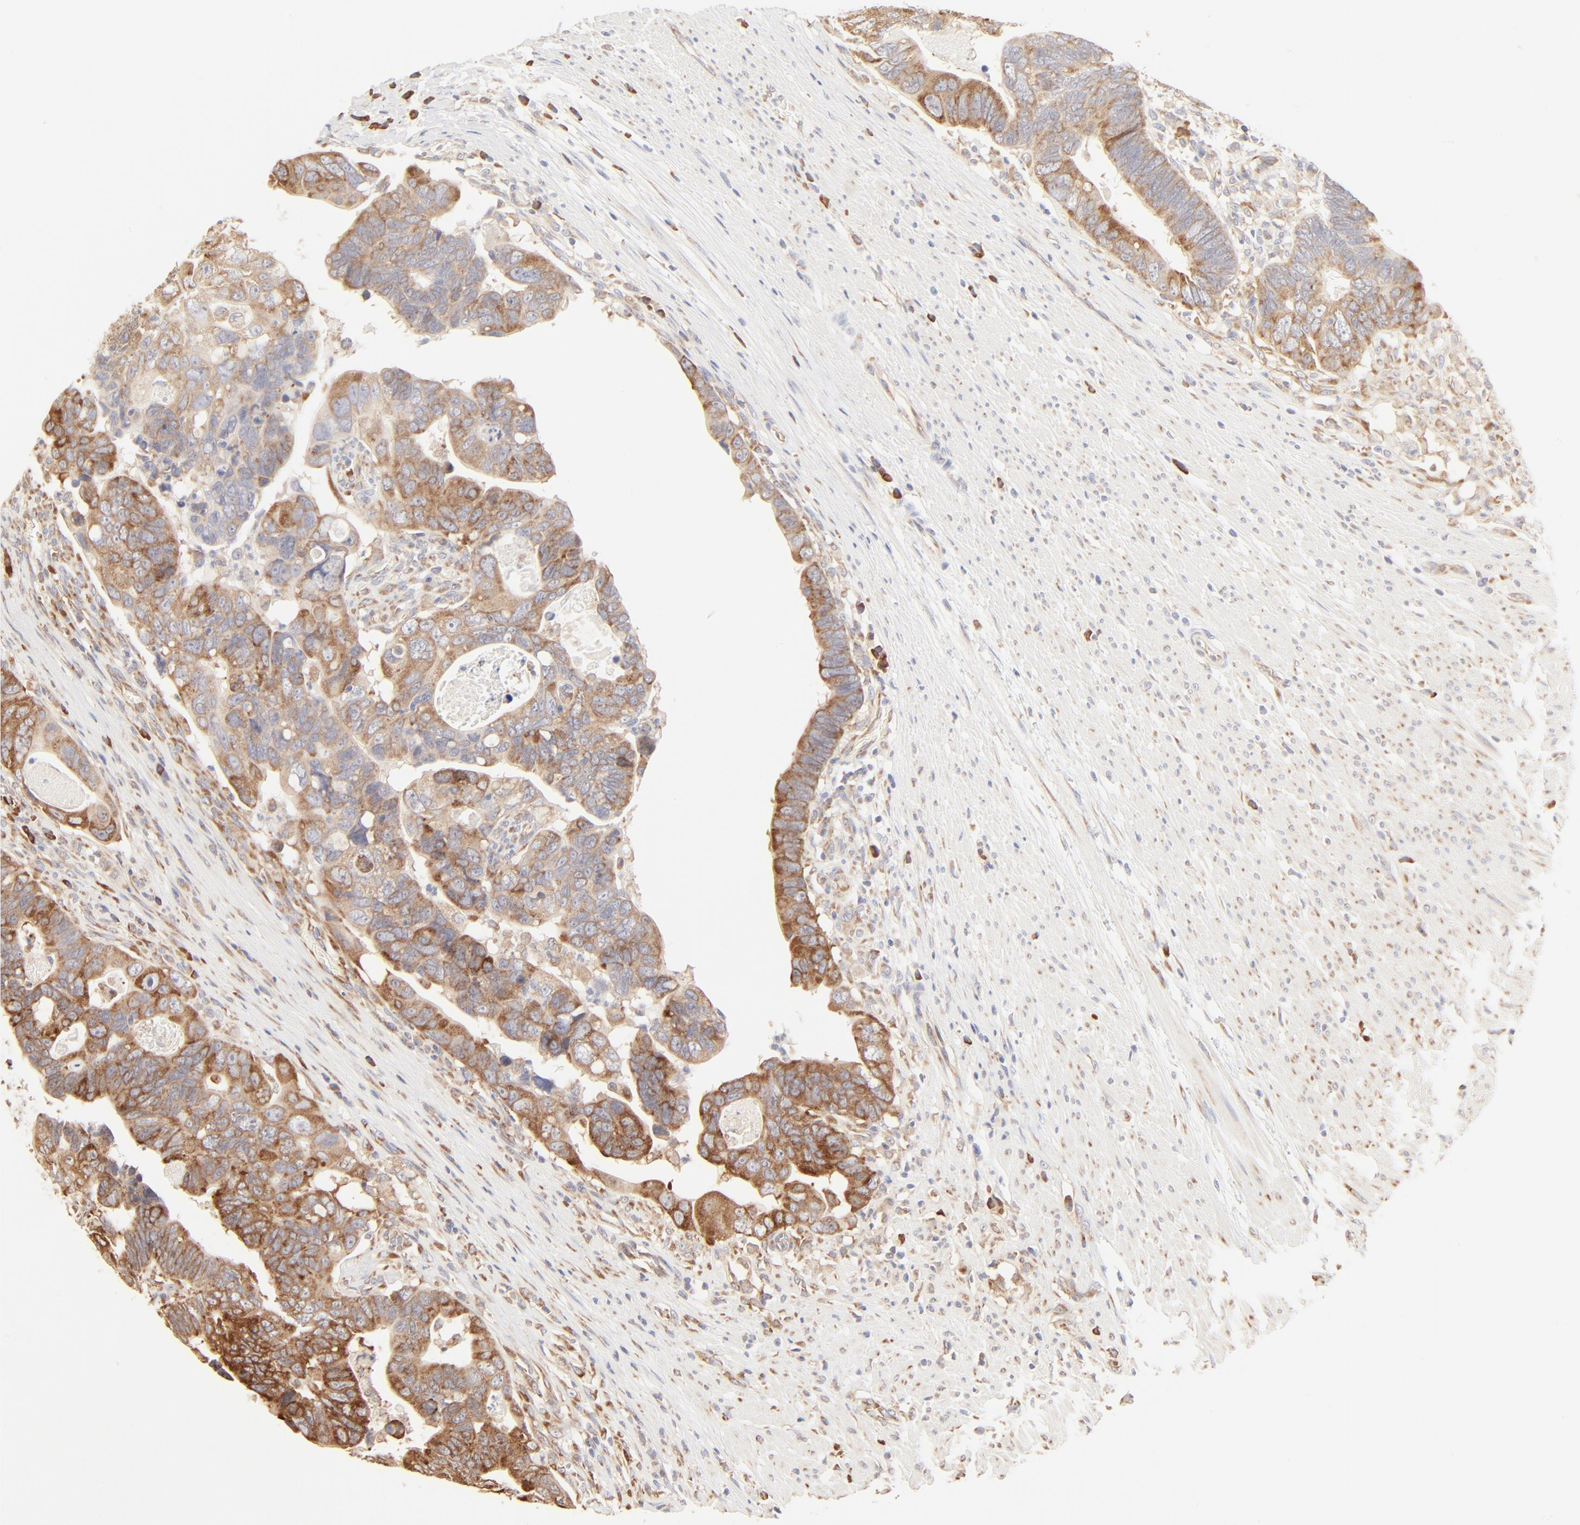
{"staining": {"intensity": "moderate", "quantity": ">75%", "location": "cytoplasmic/membranous"}, "tissue": "colorectal cancer", "cell_type": "Tumor cells", "image_type": "cancer", "snomed": [{"axis": "morphology", "description": "Adenocarcinoma, NOS"}, {"axis": "topography", "description": "Rectum"}], "caption": "An image of human colorectal cancer stained for a protein exhibits moderate cytoplasmic/membranous brown staining in tumor cells. The staining was performed using DAB to visualize the protein expression in brown, while the nuclei were stained in blue with hematoxylin (Magnification: 20x).", "gene": "RPS20", "patient": {"sex": "male", "age": 53}}